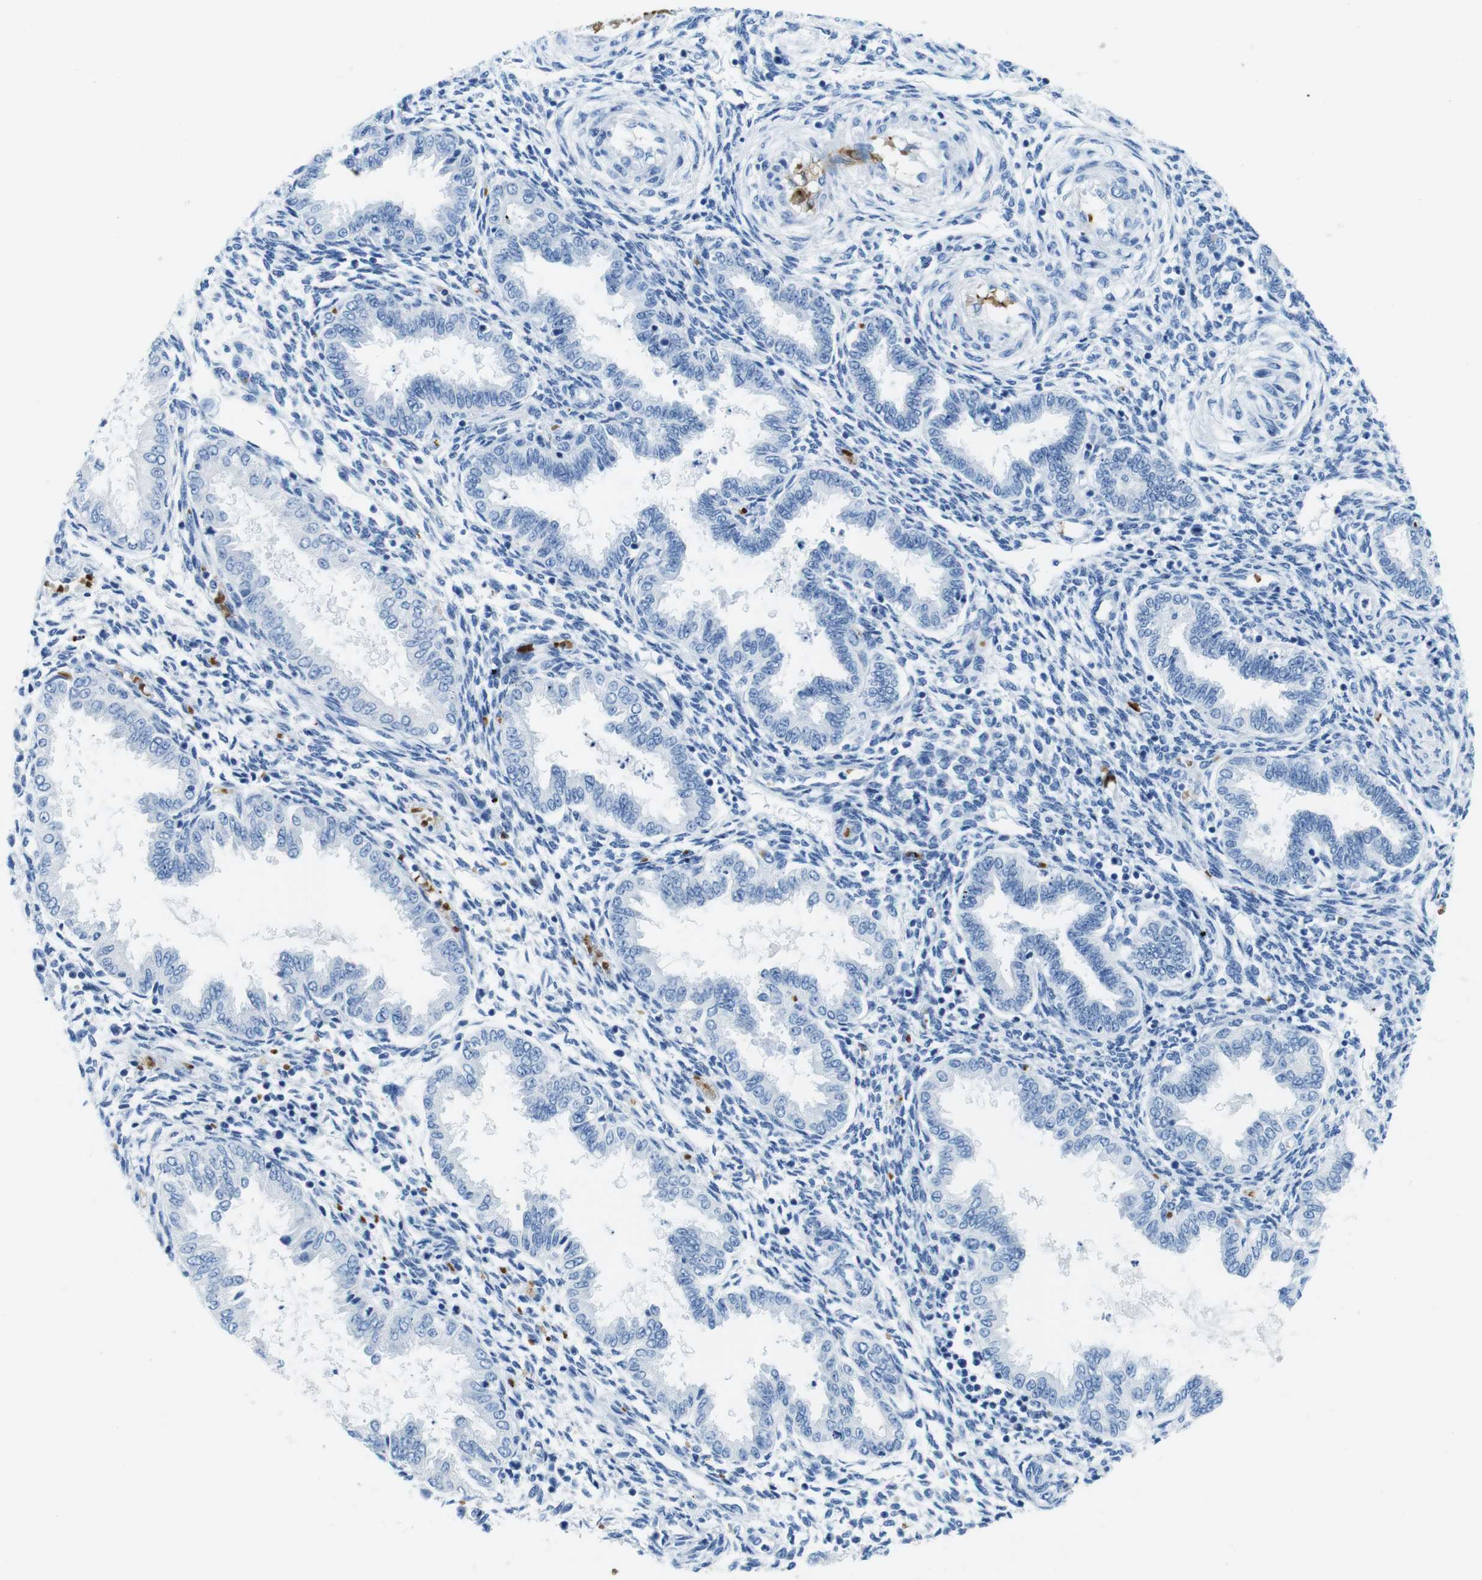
{"staining": {"intensity": "moderate", "quantity": "<25%", "location": "cytoplasmic/membranous,nuclear"}, "tissue": "endometrium", "cell_type": "Cells in endometrial stroma", "image_type": "normal", "snomed": [{"axis": "morphology", "description": "Normal tissue, NOS"}, {"axis": "topography", "description": "Endometrium"}], "caption": "An image of human endometrium stained for a protein shows moderate cytoplasmic/membranous,nuclear brown staining in cells in endometrial stroma. The staining is performed using DAB brown chromogen to label protein expression. The nuclei are counter-stained blue using hematoxylin.", "gene": "TFAP2C", "patient": {"sex": "female", "age": 33}}